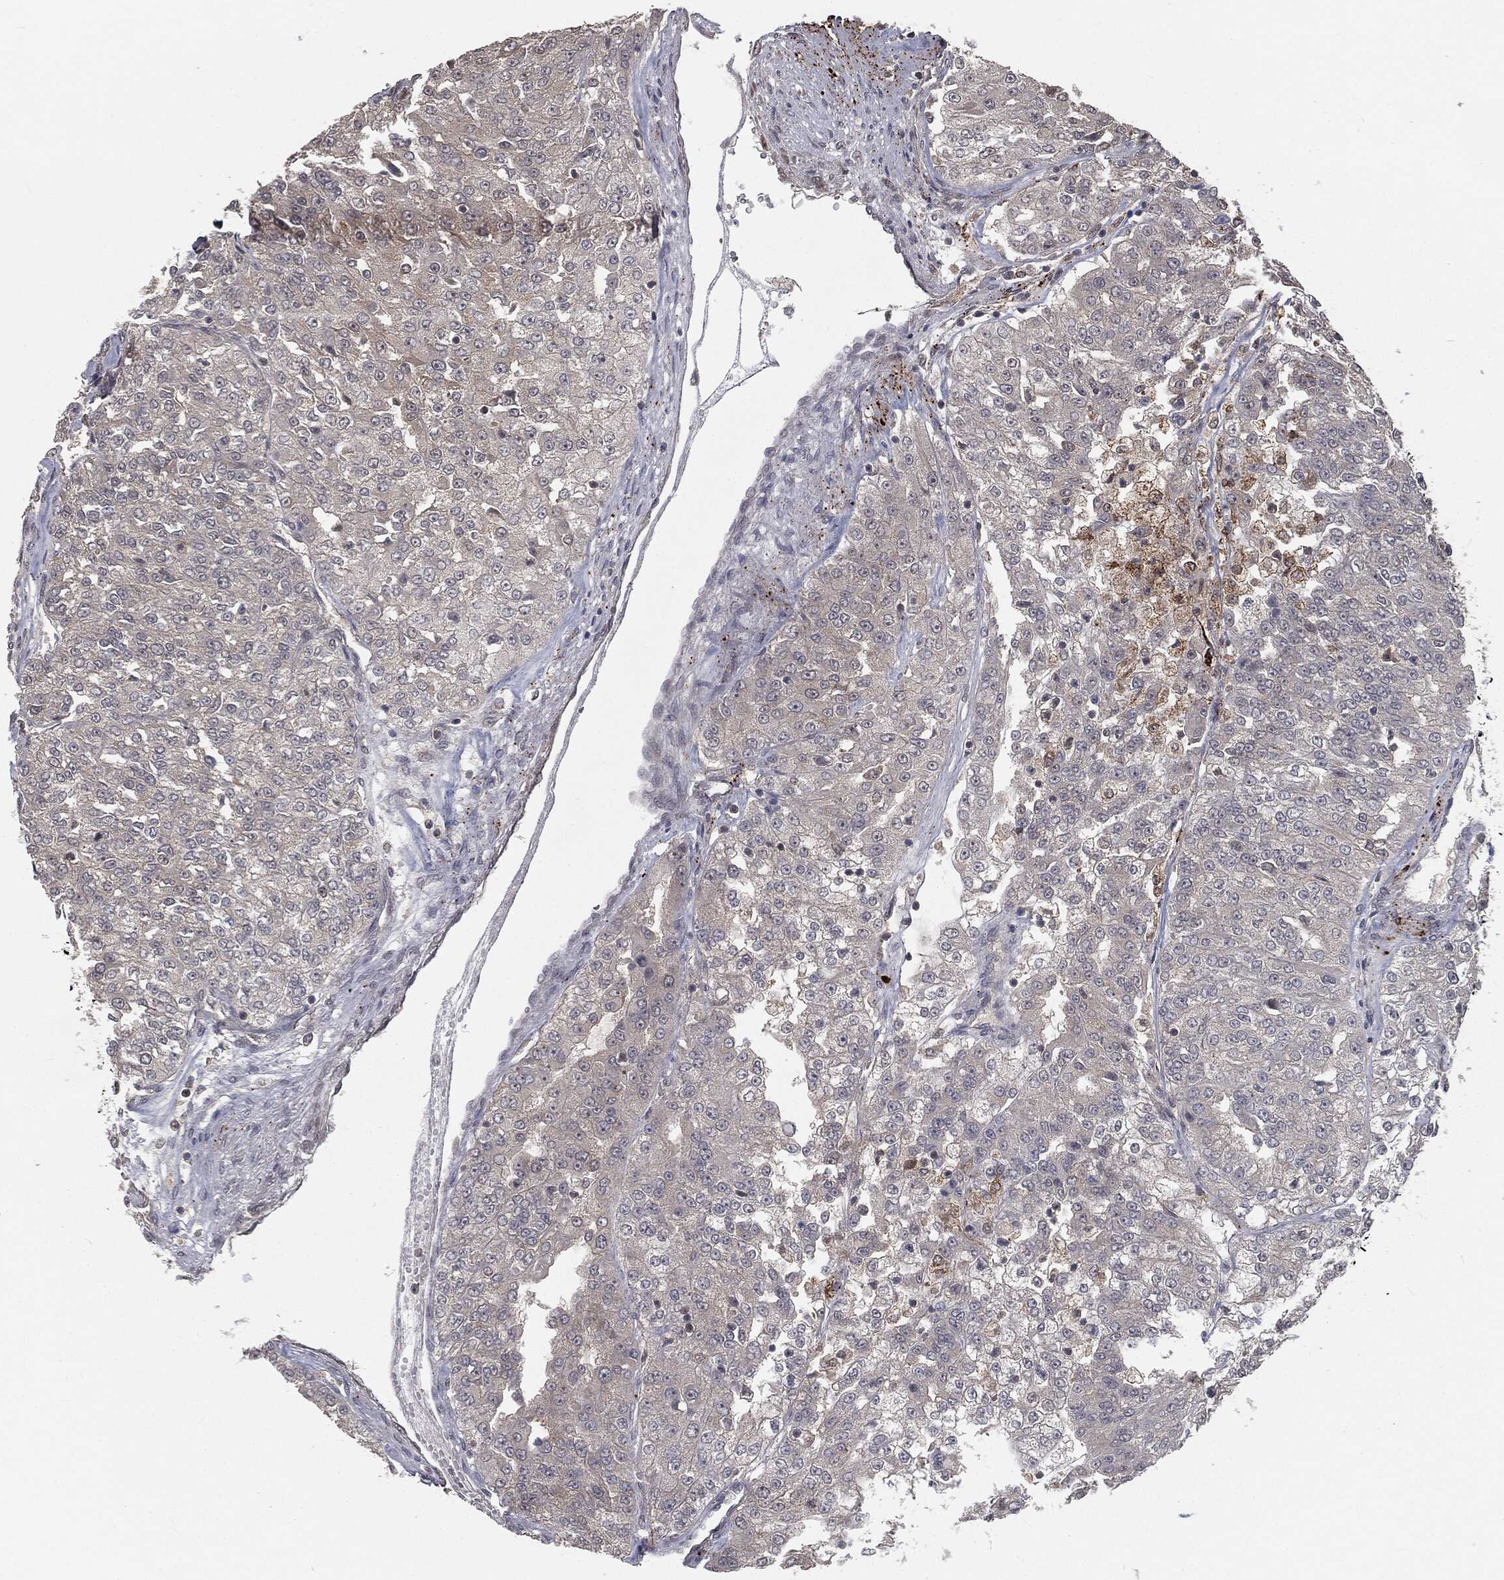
{"staining": {"intensity": "negative", "quantity": "none", "location": "none"}, "tissue": "renal cancer", "cell_type": "Tumor cells", "image_type": "cancer", "snomed": [{"axis": "morphology", "description": "Adenocarcinoma, NOS"}, {"axis": "topography", "description": "Kidney"}], "caption": "A histopathology image of human adenocarcinoma (renal) is negative for staining in tumor cells. (DAB (3,3'-diaminobenzidine) IHC visualized using brightfield microscopy, high magnification).", "gene": "FBXO7", "patient": {"sex": "female", "age": 63}}